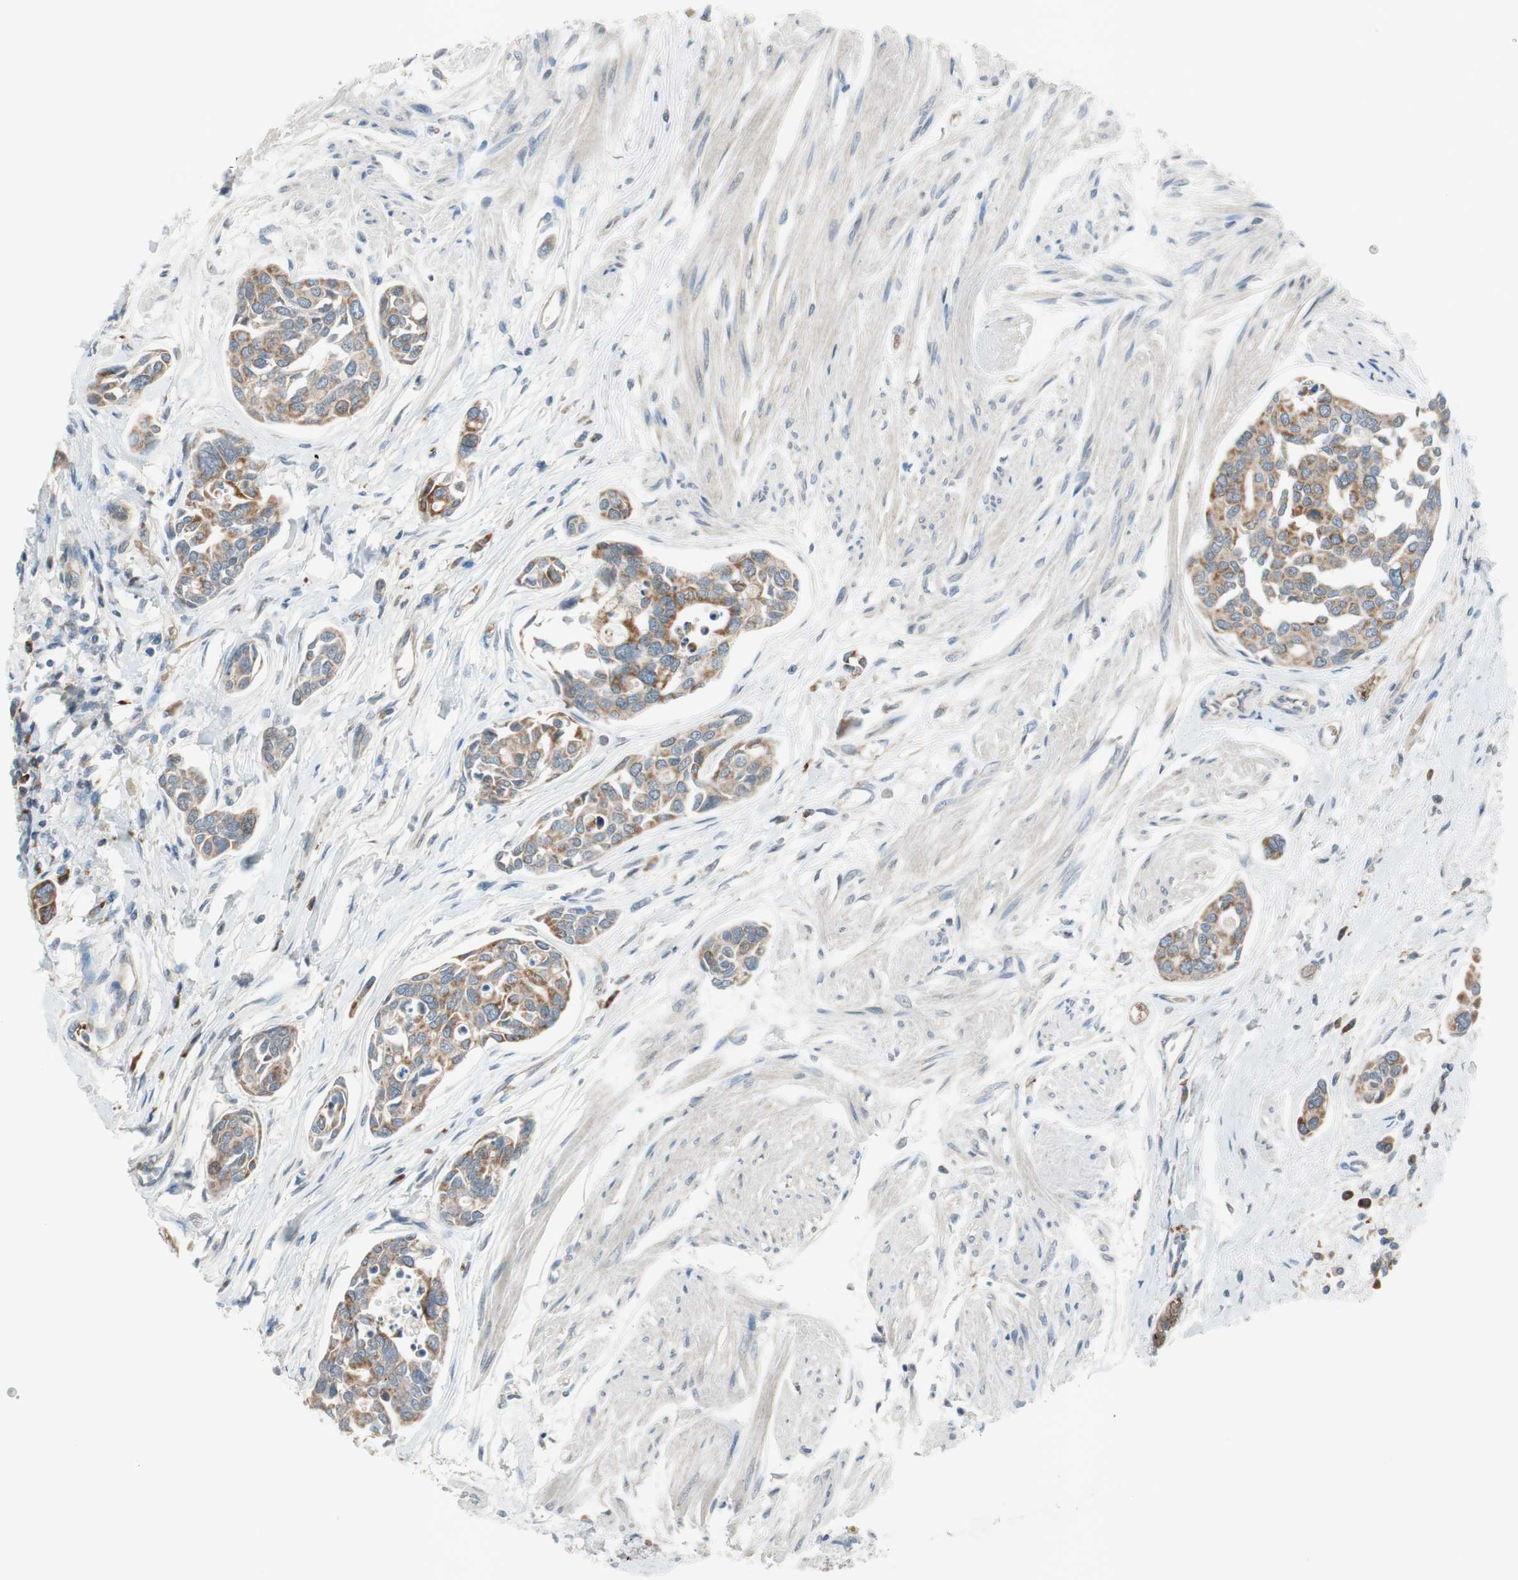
{"staining": {"intensity": "moderate", "quantity": ">75%", "location": "cytoplasmic/membranous"}, "tissue": "urothelial cancer", "cell_type": "Tumor cells", "image_type": "cancer", "snomed": [{"axis": "morphology", "description": "Urothelial carcinoma, High grade"}, {"axis": "topography", "description": "Urinary bladder"}], "caption": "This photomicrograph demonstrates IHC staining of human urothelial cancer, with medium moderate cytoplasmic/membranous positivity in about >75% of tumor cells.", "gene": "GYPC", "patient": {"sex": "male", "age": 78}}